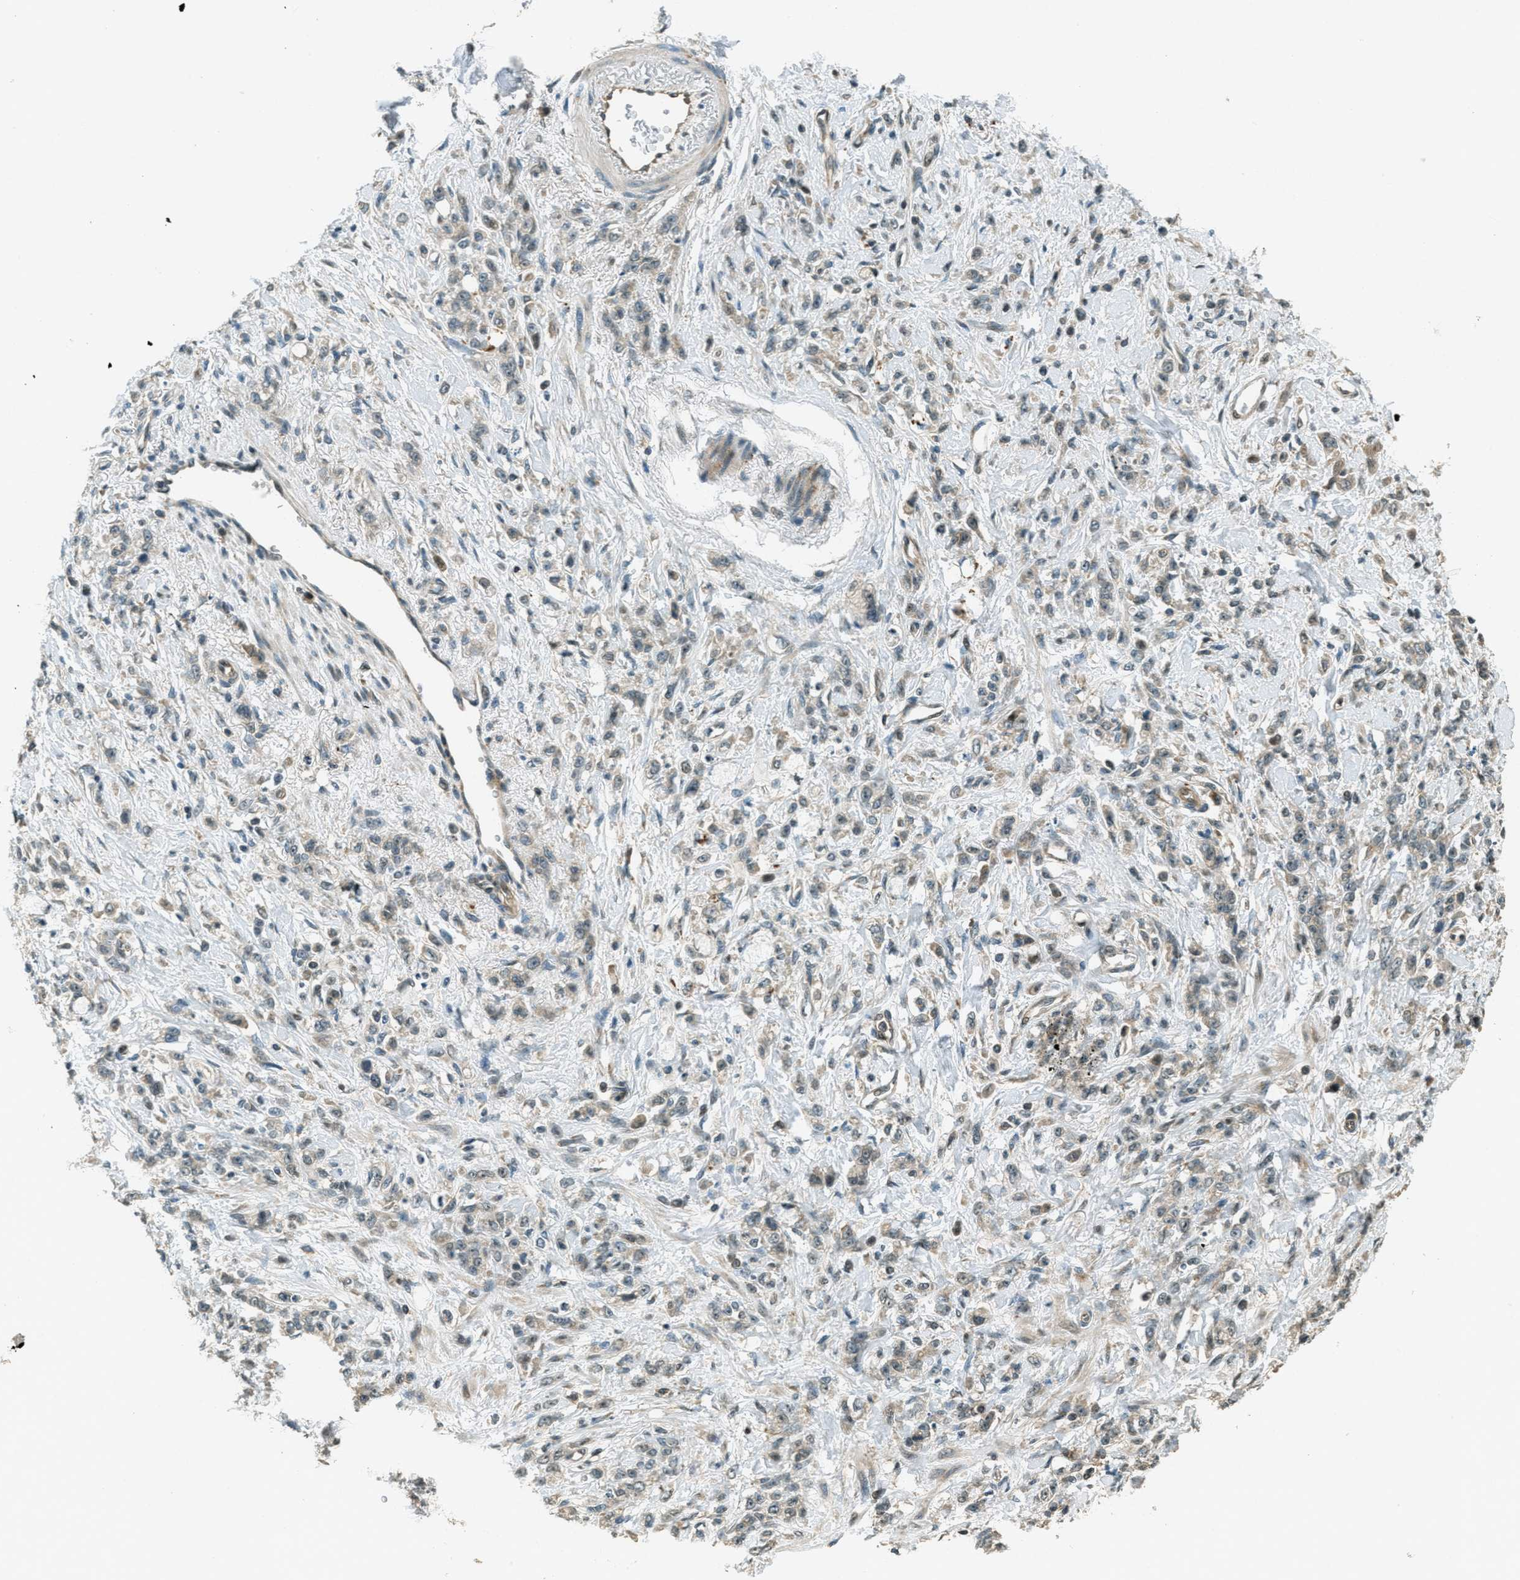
{"staining": {"intensity": "weak", "quantity": "25%-75%", "location": "cytoplasmic/membranous"}, "tissue": "stomach cancer", "cell_type": "Tumor cells", "image_type": "cancer", "snomed": [{"axis": "morphology", "description": "Normal tissue, NOS"}, {"axis": "morphology", "description": "Adenocarcinoma, NOS"}, {"axis": "topography", "description": "Stomach"}], "caption": "IHC histopathology image of neoplastic tissue: stomach adenocarcinoma stained using IHC demonstrates low levels of weak protein expression localized specifically in the cytoplasmic/membranous of tumor cells, appearing as a cytoplasmic/membranous brown color.", "gene": "PTPN23", "patient": {"sex": "male", "age": 82}}